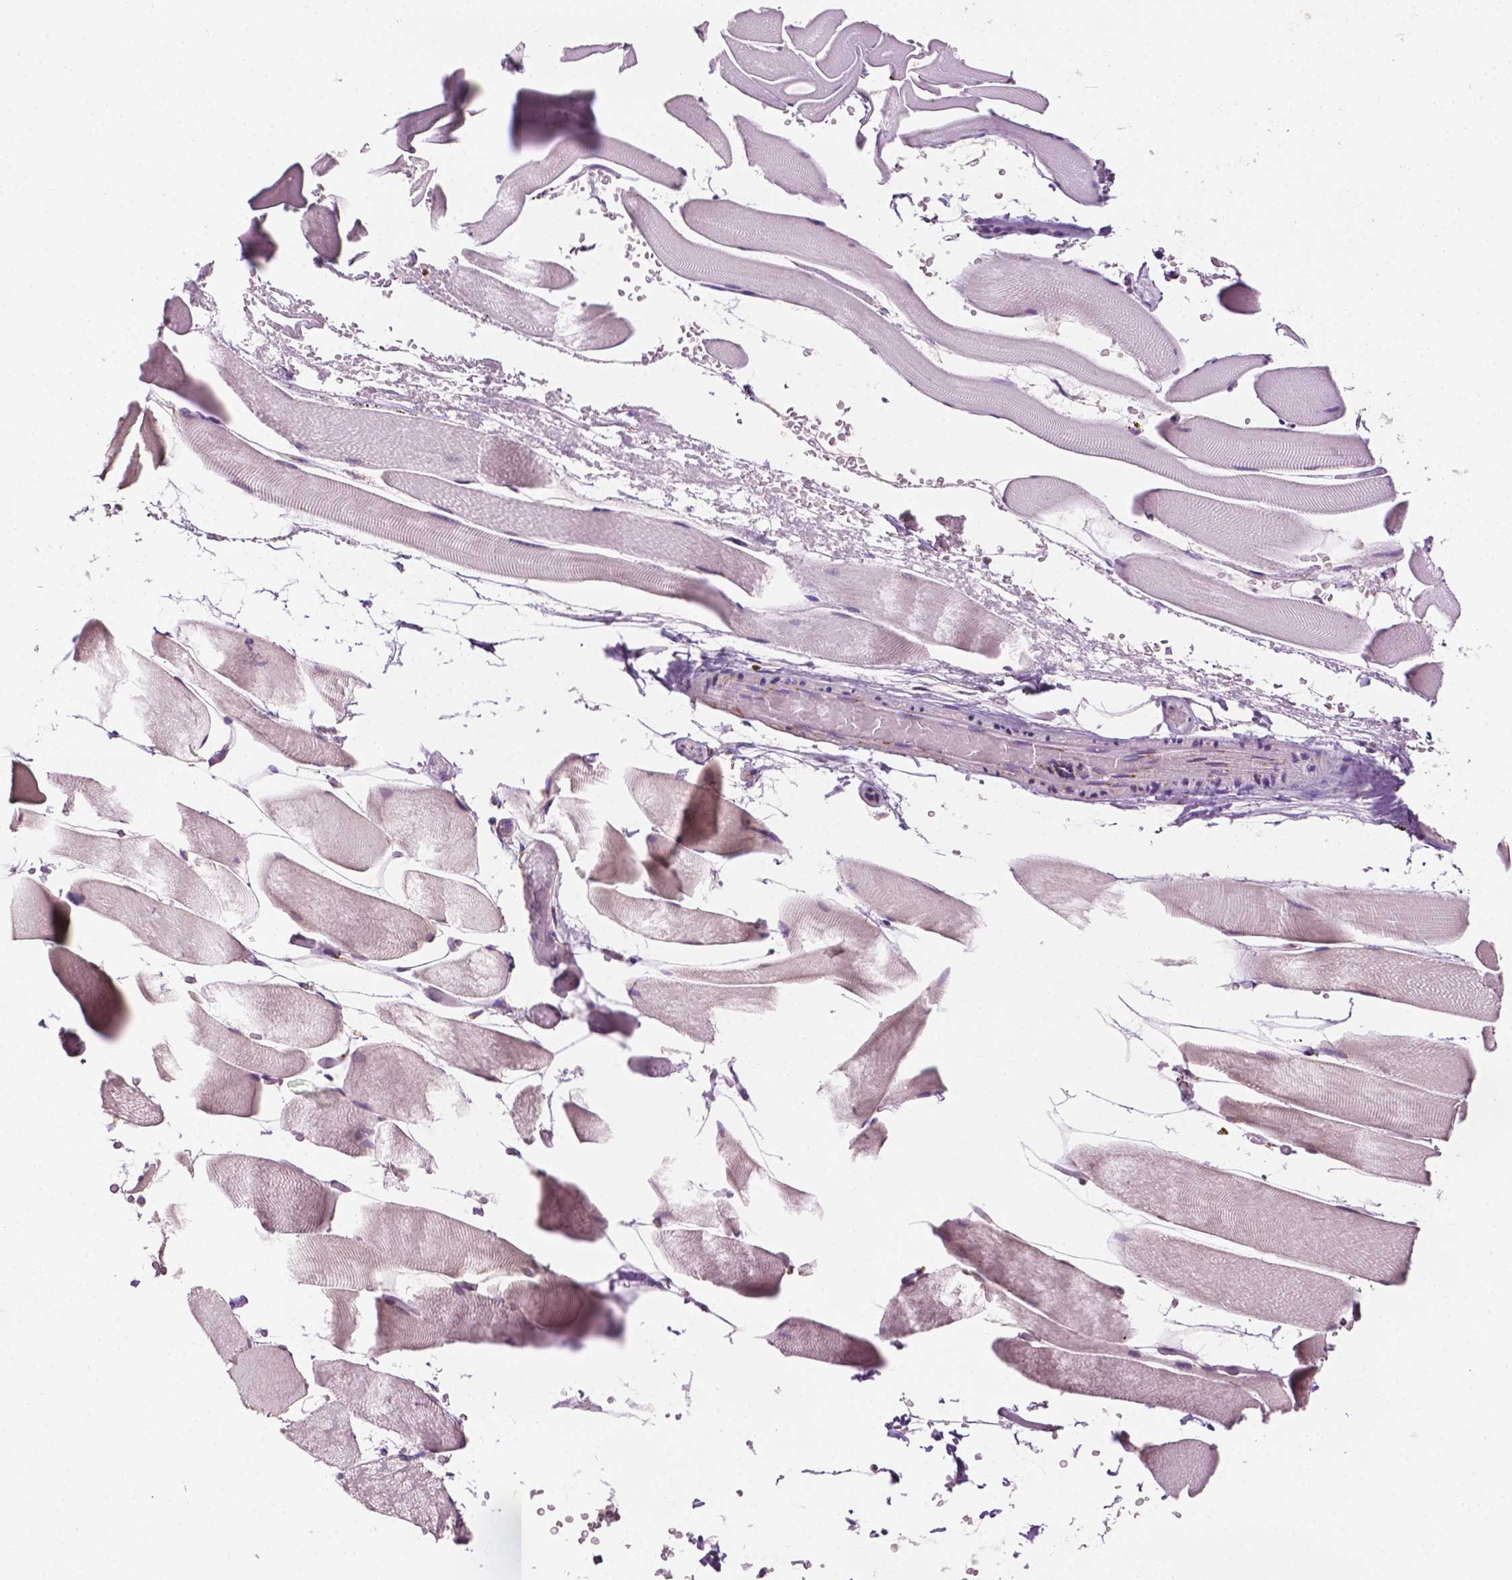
{"staining": {"intensity": "weak", "quantity": "<25%", "location": "cytoplasmic/membranous"}, "tissue": "skeletal muscle", "cell_type": "Myocytes", "image_type": "normal", "snomed": [{"axis": "morphology", "description": "Normal tissue, NOS"}, {"axis": "topography", "description": "Skeletal muscle"}], "caption": "Immunohistochemistry (IHC) of normal skeletal muscle shows no staining in myocytes.", "gene": "EBAG9", "patient": {"sex": "female", "age": 37}}